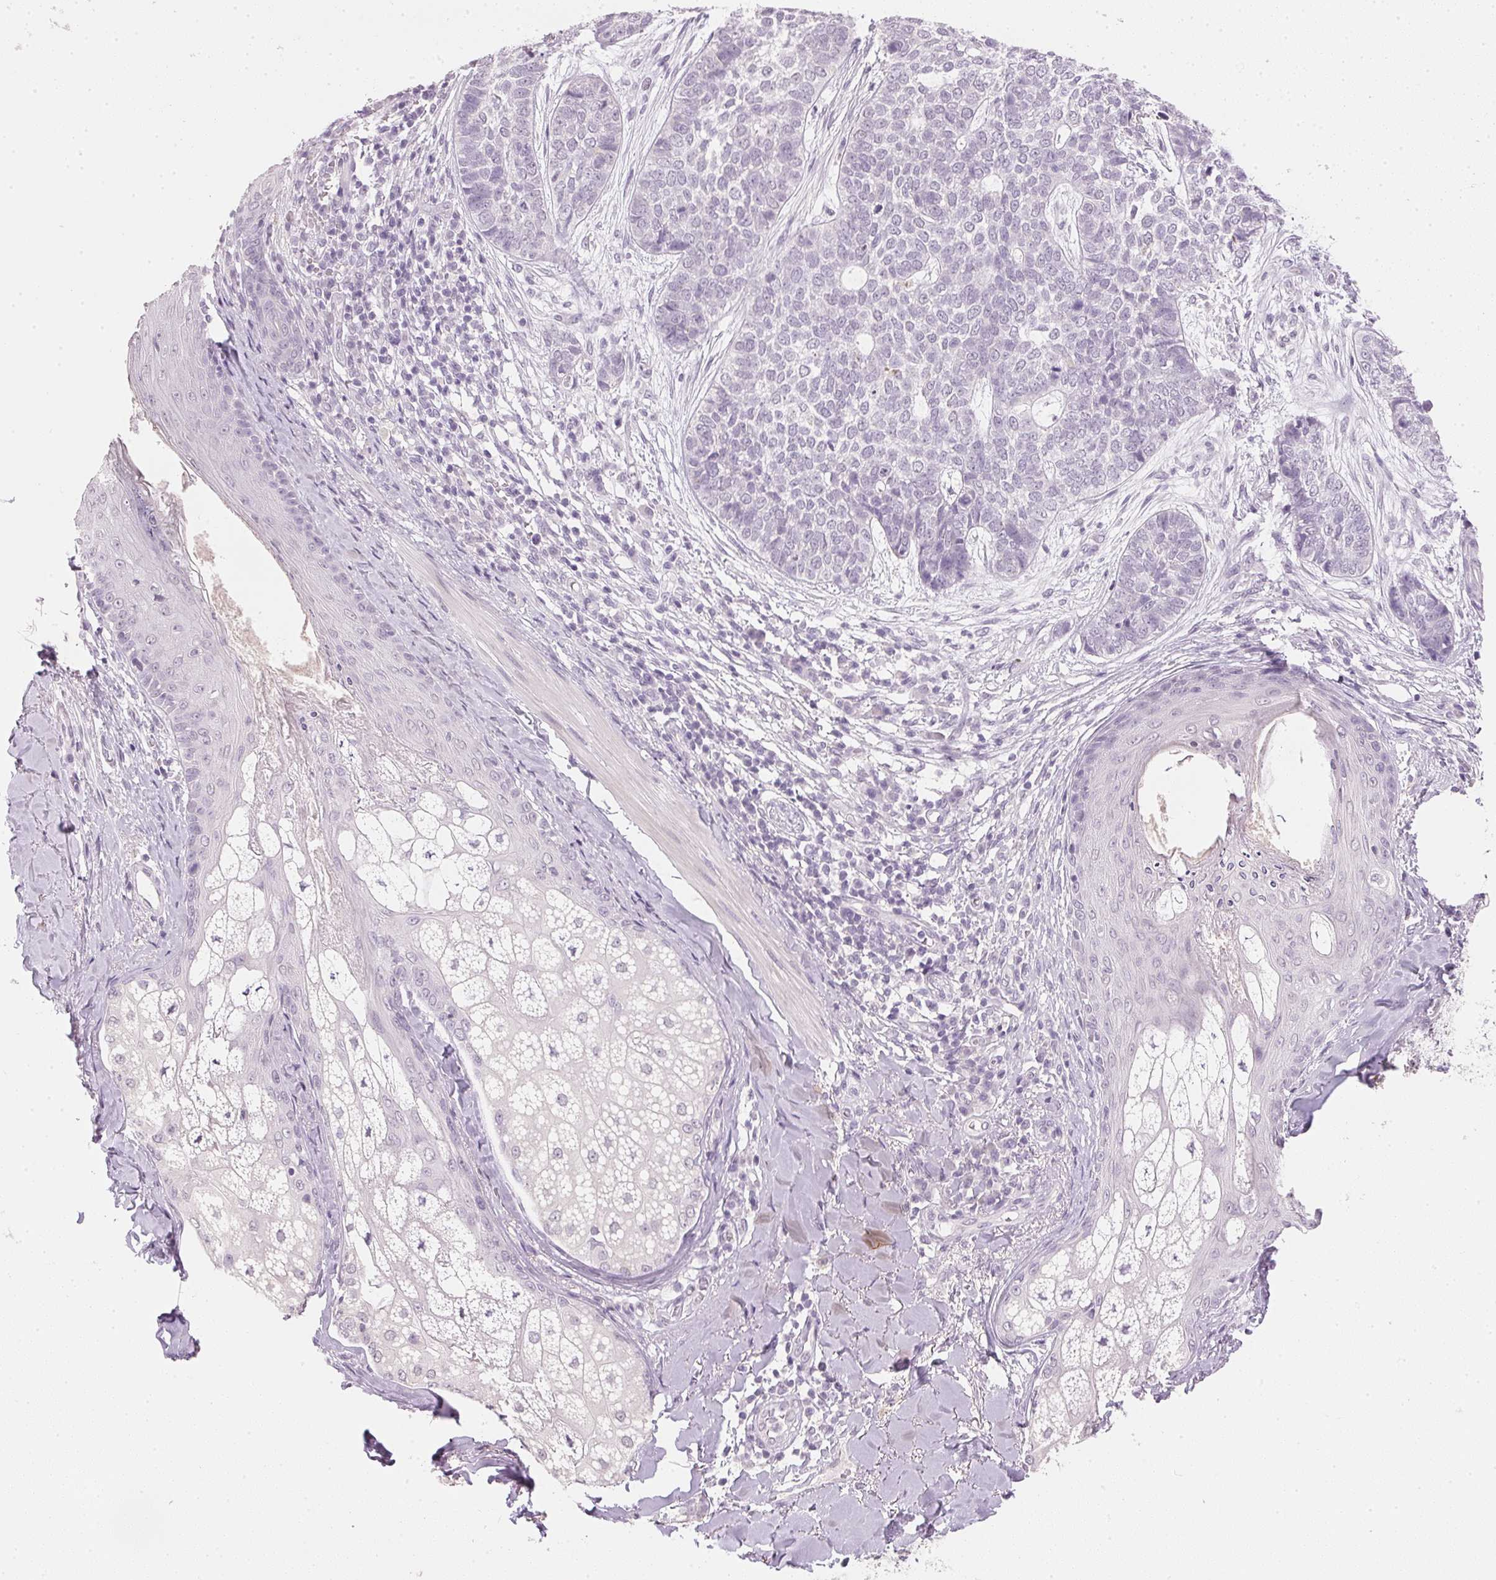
{"staining": {"intensity": "negative", "quantity": "none", "location": "none"}, "tissue": "skin cancer", "cell_type": "Tumor cells", "image_type": "cancer", "snomed": [{"axis": "morphology", "description": "Basal cell carcinoma"}, {"axis": "topography", "description": "Skin"}], "caption": "The photomicrograph demonstrates no significant staining in tumor cells of skin basal cell carcinoma. (Brightfield microscopy of DAB (3,3'-diaminobenzidine) IHC at high magnification).", "gene": "IGFBP1", "patient": {"sex": "female", "age": 69}}